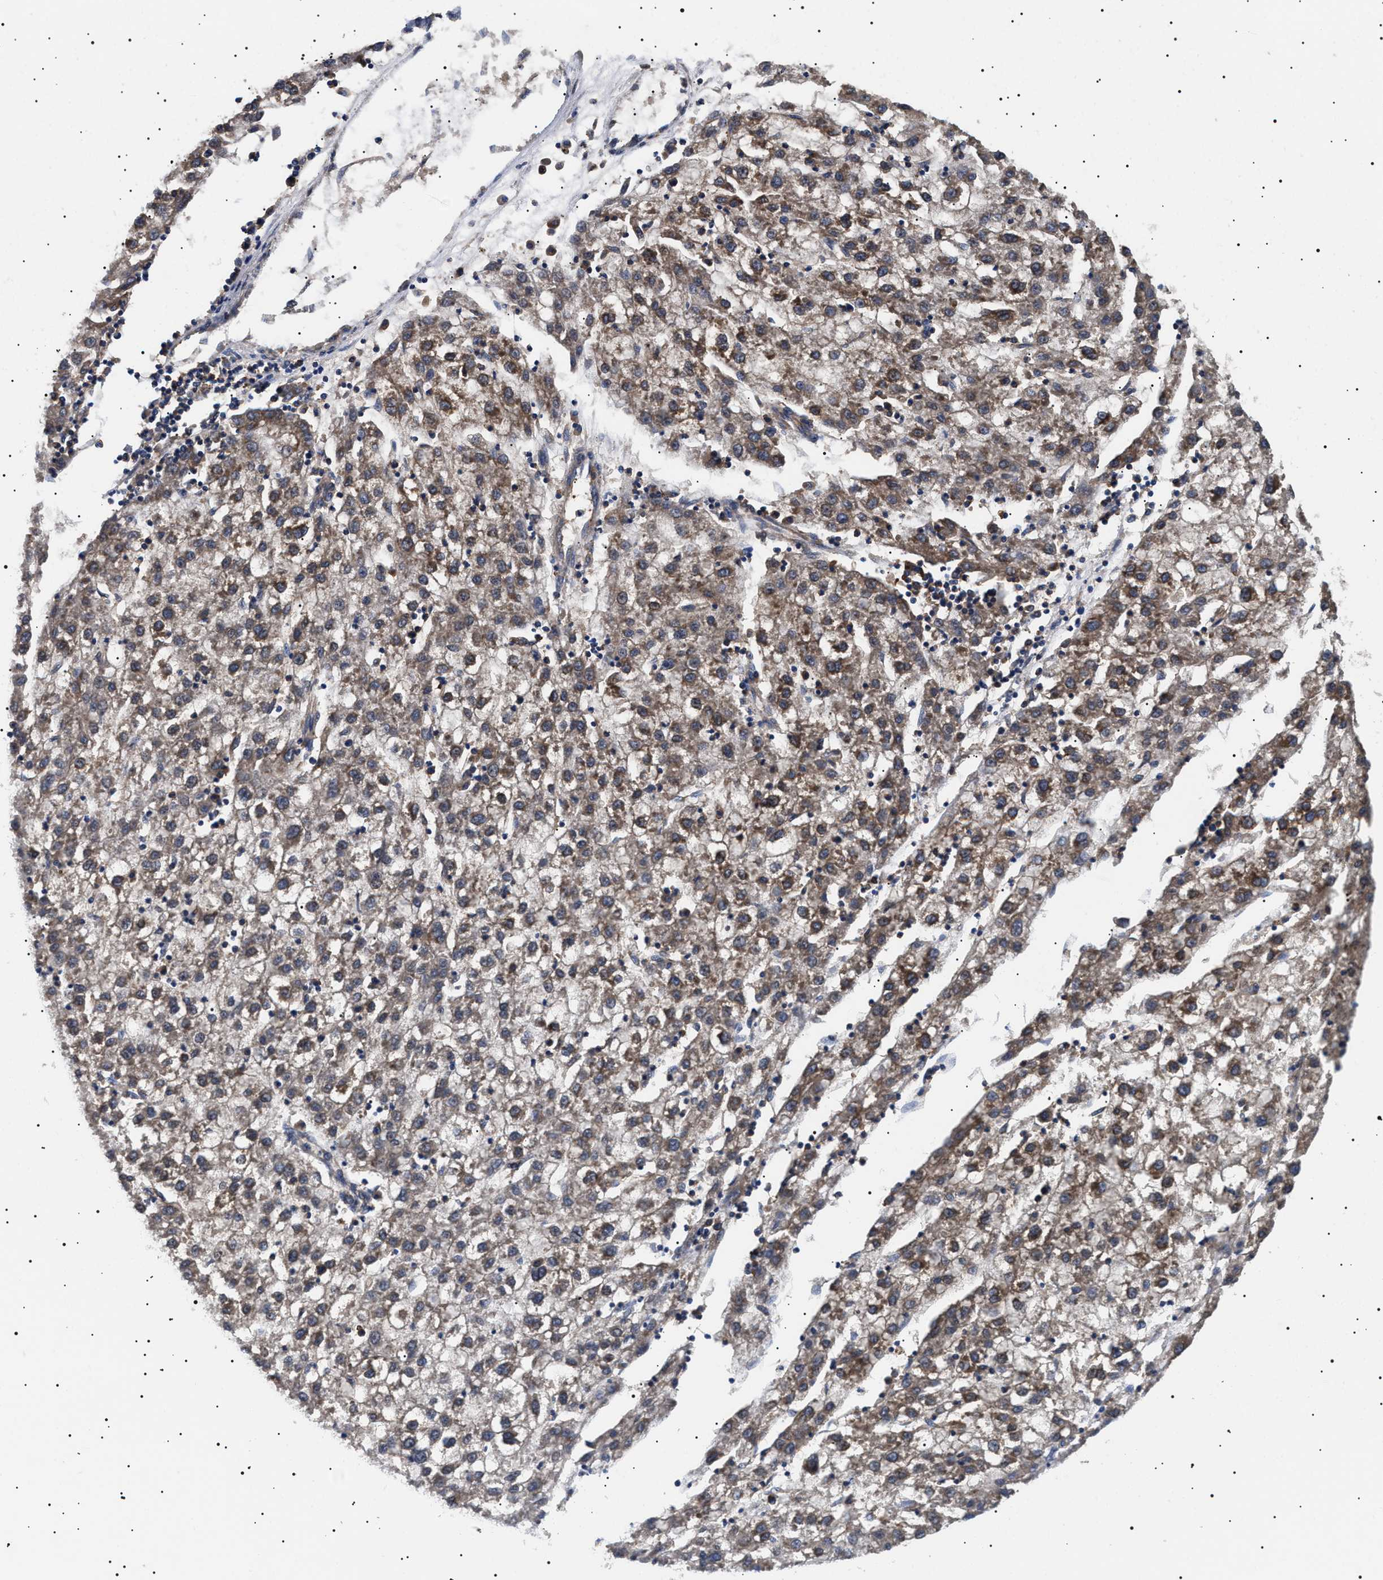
{"staining": {"intensity": "moderate", "quantity": ">75%", "location": "cytoplasmic/membranous"}, "tissue": "liver cancer", "cell_type": "Tumor cells", "image_type": "cancer", "snomed": [{"axis": "morphology", "description": "Carcinoma, Hepatocellular, NOS"}, {"axis": "topography", "description": "Liver"}], "caption": "Immunohistochemistry (IHC) (DAB (3,3'-diaminobenzidine)) staining of human liver cancer displays moderate cytoplasmic/membranous protein staining in approximately >75% of tumor cells.", "gene": "TPP2", "patient": {"sex": "male", "age": 72}}